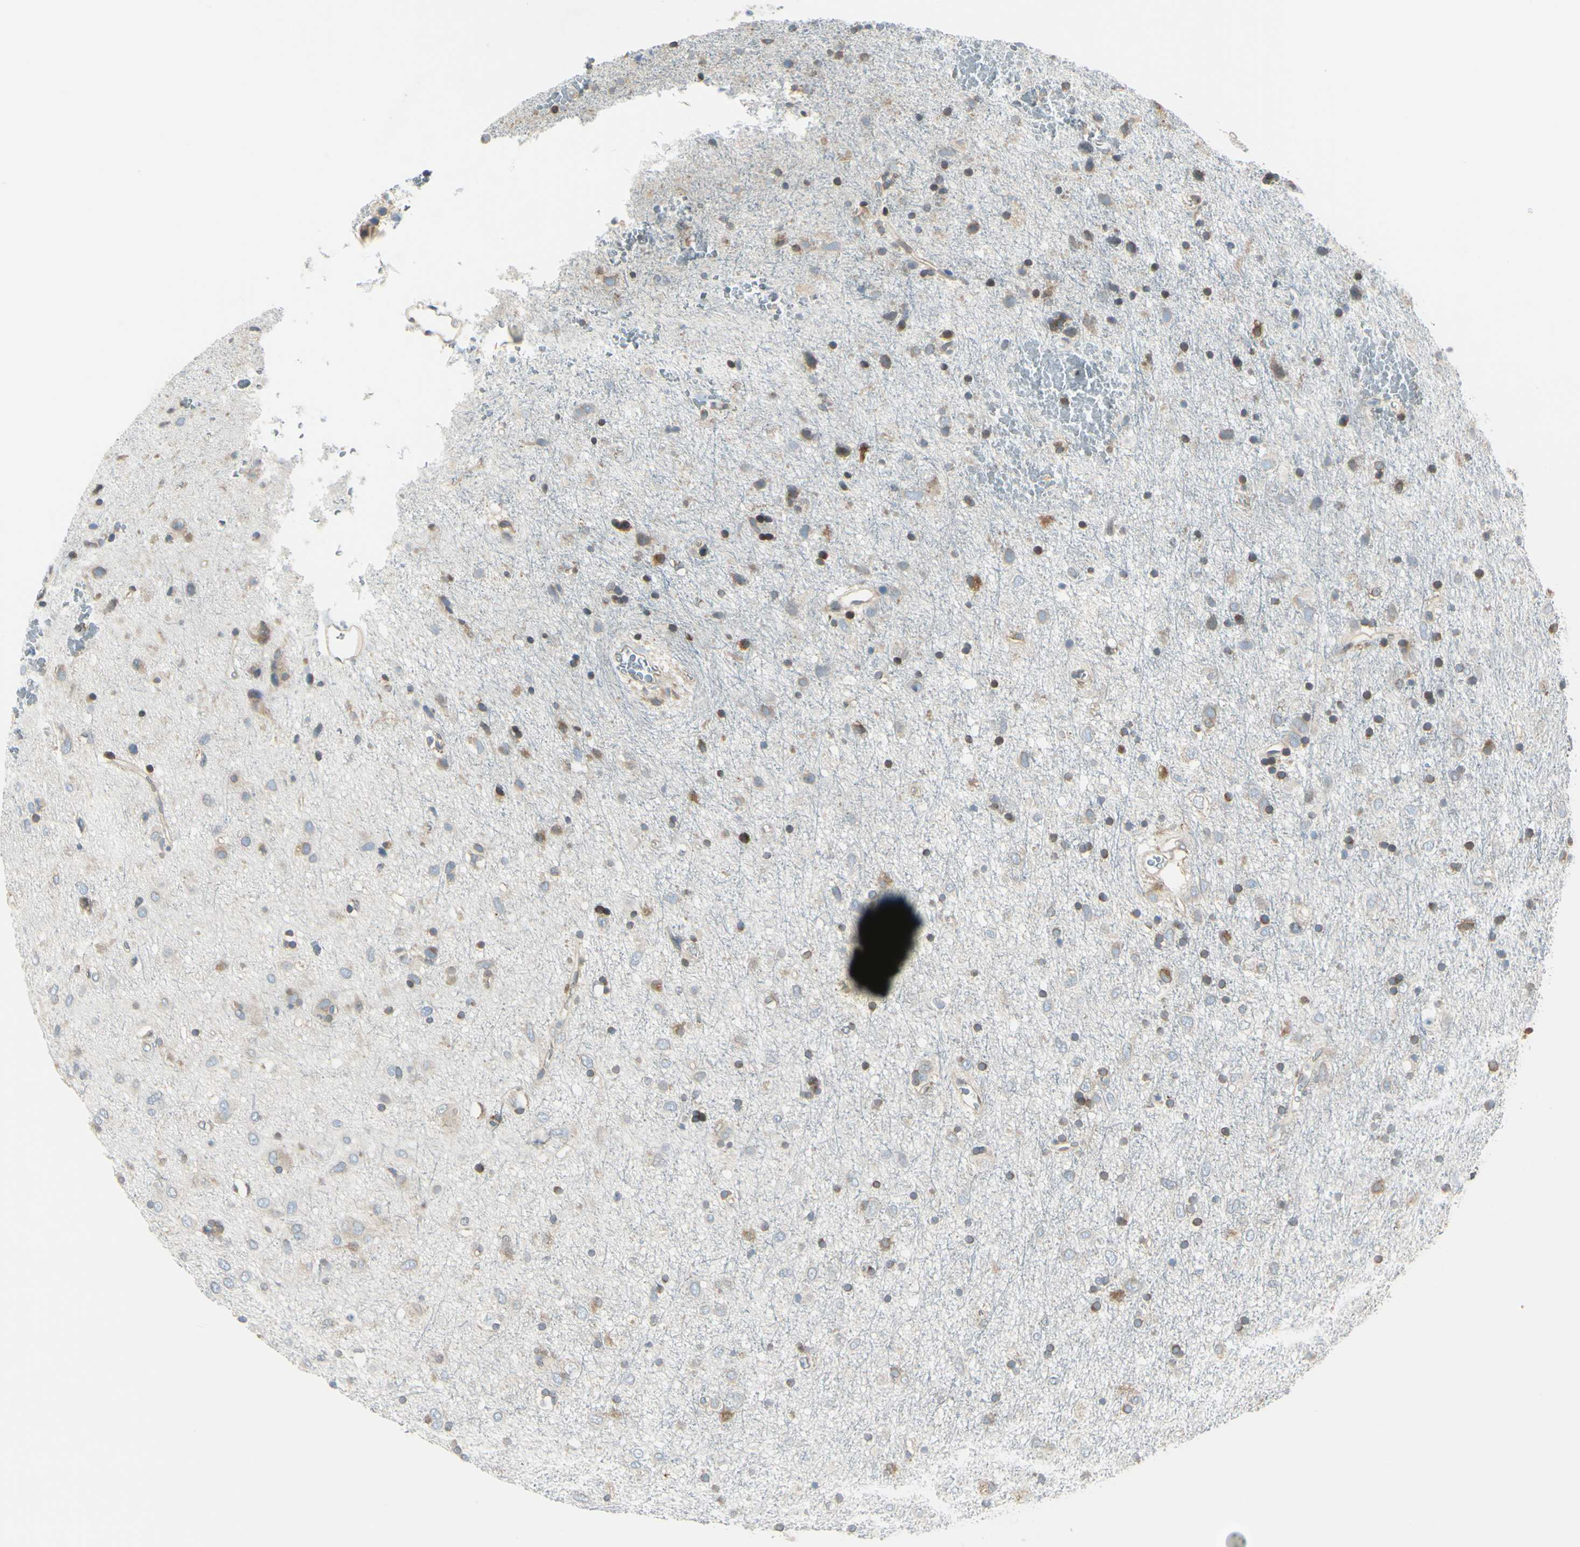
{"staining": {"intensity": "moderate", "quantity": "25%-75%", "location": "cytoplasmic/membranous"}, "tissue": "glioma", "cell_type": "Tumor cells", "image_type": "cancer", "snomed": [{"axis": "morphology", "description": "Glioma, malignant, Low grade"}, {"axis": "topography", "description": "Brain"}], "caption": "A brown stain labels moderate cytoplasmic/membranous positivity of a protein in malignant low-grade glioma tumor cells. (Brightfield microscopy of DAB IHC at high magnification).", "gene": "SELENOS", "patient": {"sex": "male", "age": 77}}